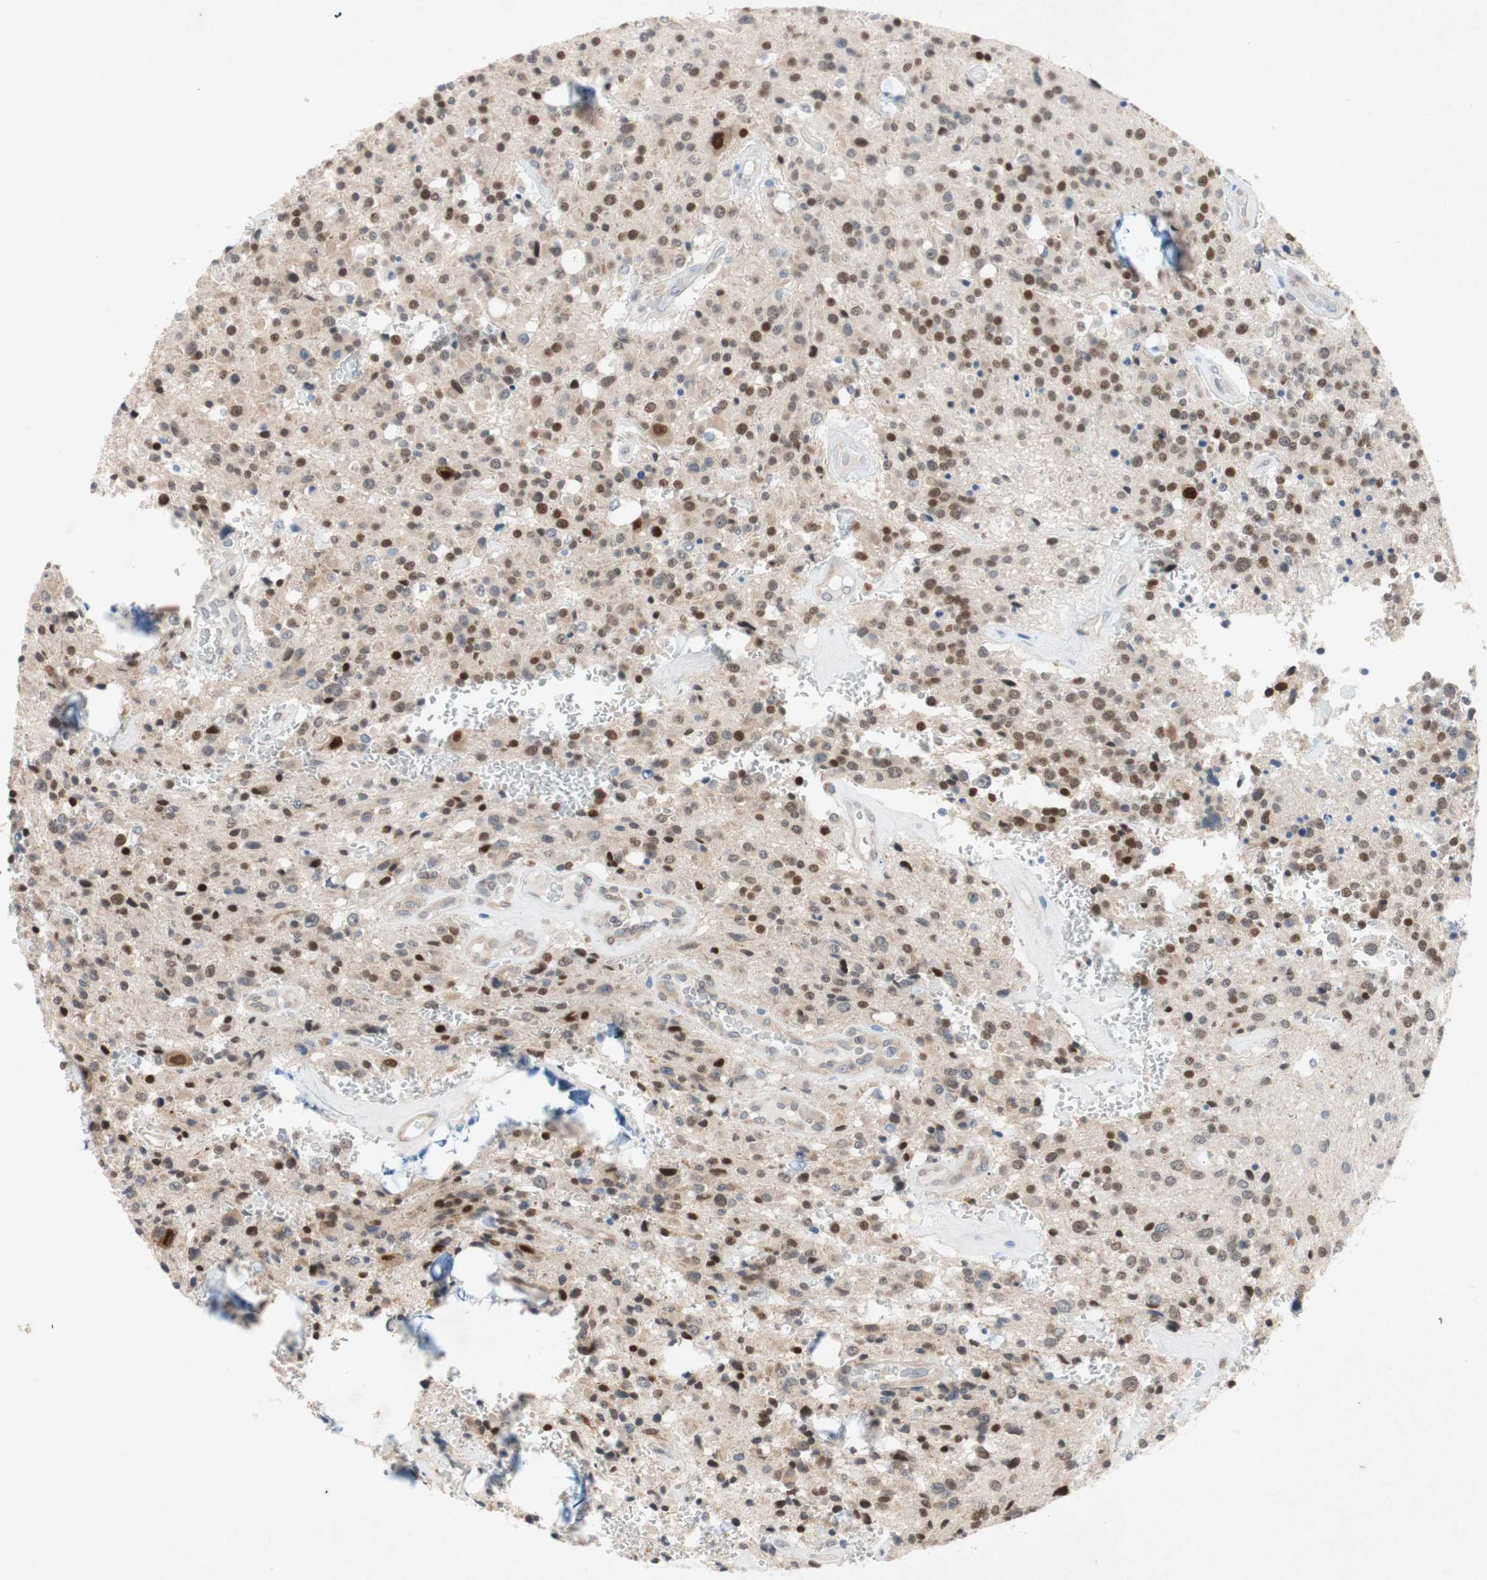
{"staining": {"intensity": "strong", "quantity": ">75%", "location": "nuclear"}, "tissue": "glioma", "cell_type": "Tumor cells", "image_type": "cancer", "snomed": [{"axis": "morphology", "description": "Glioma, malignant, Low grade"}, {"axis": "topography", "description": "Brain"}], "caption": "A brown stain shows strong nuclear expression of a protein in human low-grade glioma (malignant) tumor cells. The staining was performed using DAB, with brown indicating positive protein expression. Nuclei are stained blue with hematoxylin.", "gene": "ARNT2", "patient": {"sex": "male", "age": 58}}